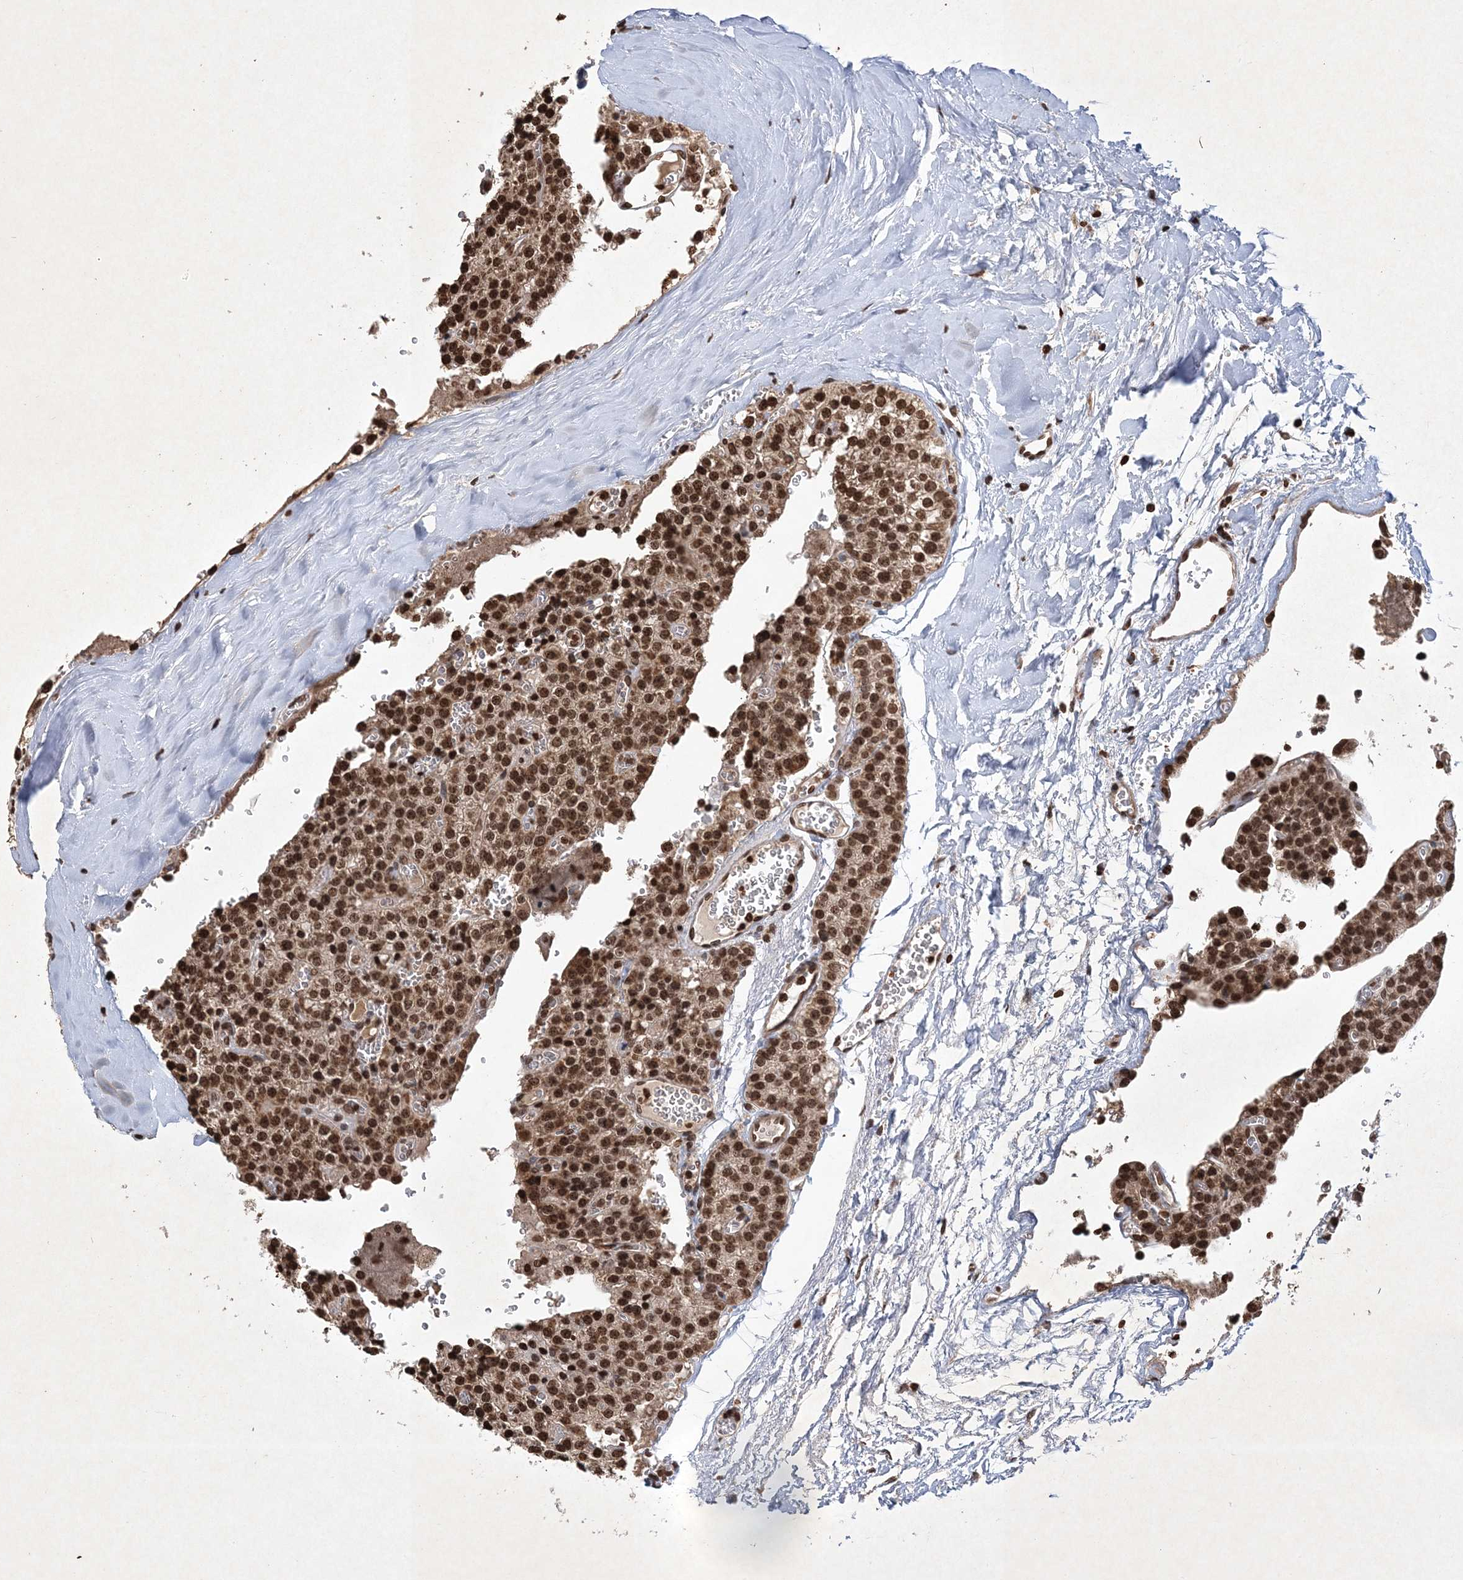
{"staining": {"intensity": "strong", "quantity": ">75%", "location": "nuclear"}, "tissue": "parathyroid gland", "cell_type": "Glandular cells", "image_type": "normal", "snomed": [{"axis": "morphology", "description": "Normal tissue, NOS"}, {"axis": "topography", "description": "Parathyroid gland"}], "caption": "The histopathology image exhibits staining of normal parathyroid gland, revealing strong nuclear protein staining (brown color) within glandular cells.", "gene": "NEDD9", "patient": {"sex": "female", "age": 64}}